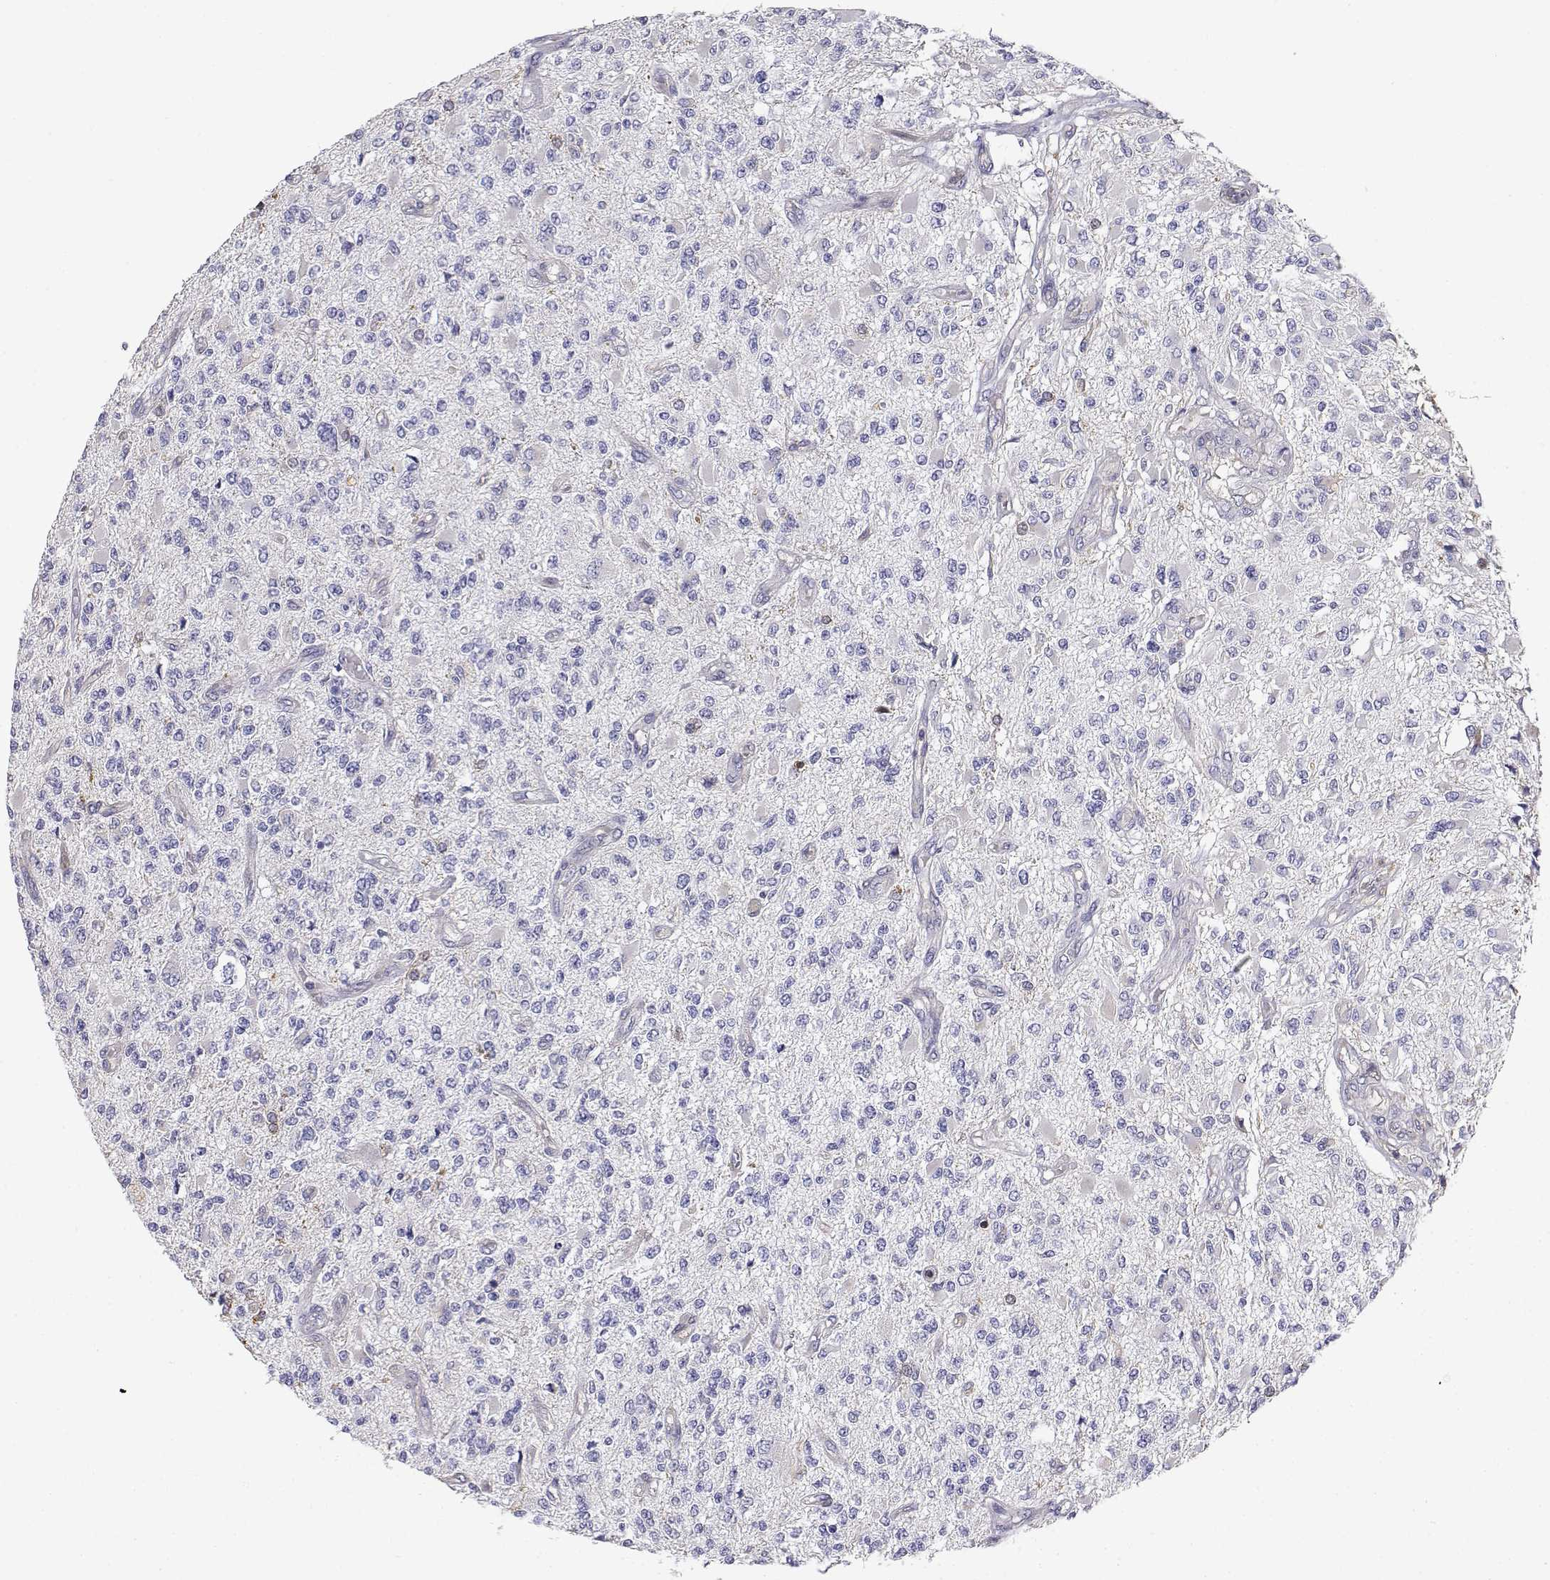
{"staining": {"intensity": "negative", "quantity": "none", "location": "none"}, "tissue": "glioma", "cell_type": "Tumor cells", "image_type": "cancer", "snomed": [{"axis": "morphology", "description": "Glioma, malignant, High grade"}, {"axis": "topography", "description": "Brain"}], "caption": "Tumor cells show no significant positivity in glioma.", "gene": "ADA", "patient": {"sex": "female", "age": 63}}